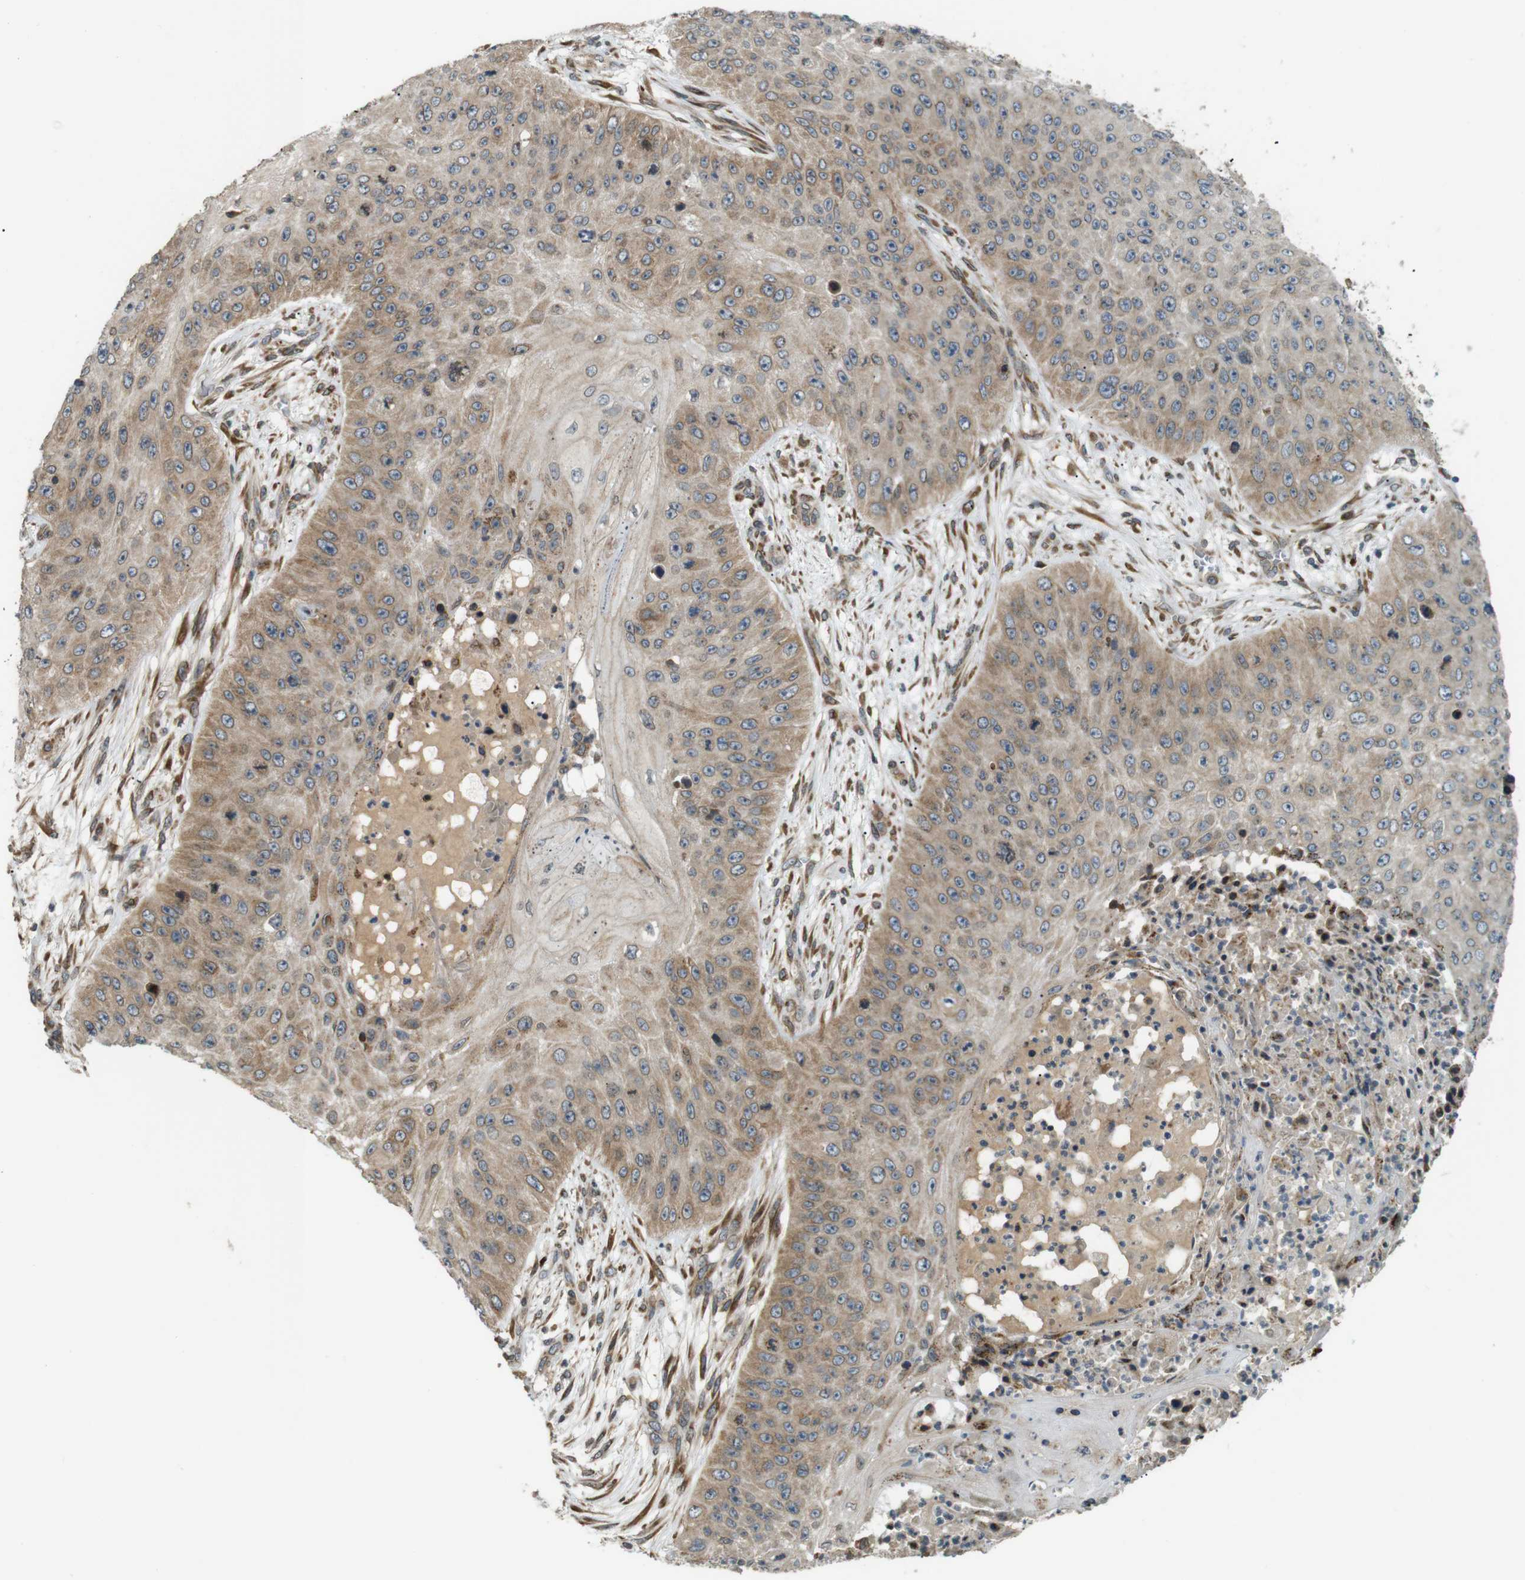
{"staining": {"intensity": "moderate", "quantity": "25%-75%", "location": "cytoplasmic/membranous"}, "tissue": "skin cancer", "cell_type": "Tumor cells", "image_type": "cancer", "snomed": [{"axis": "morphology", "description": "Squamous cell carcinoma, NOS"}, {"axis": "topography", "description": "Skin"}], "caption": "IHC (DAB) staining of skin cancer (squamous cell carcinoma) shows moderate cytoplasmic/membranous protein expression in approximately 25%-75% of tumor cells. The protein of interest is shown in brown color, while the nuclei are stained blue.", "gene": "TMED4", "patient": {"sex": "female", "age": 80}}